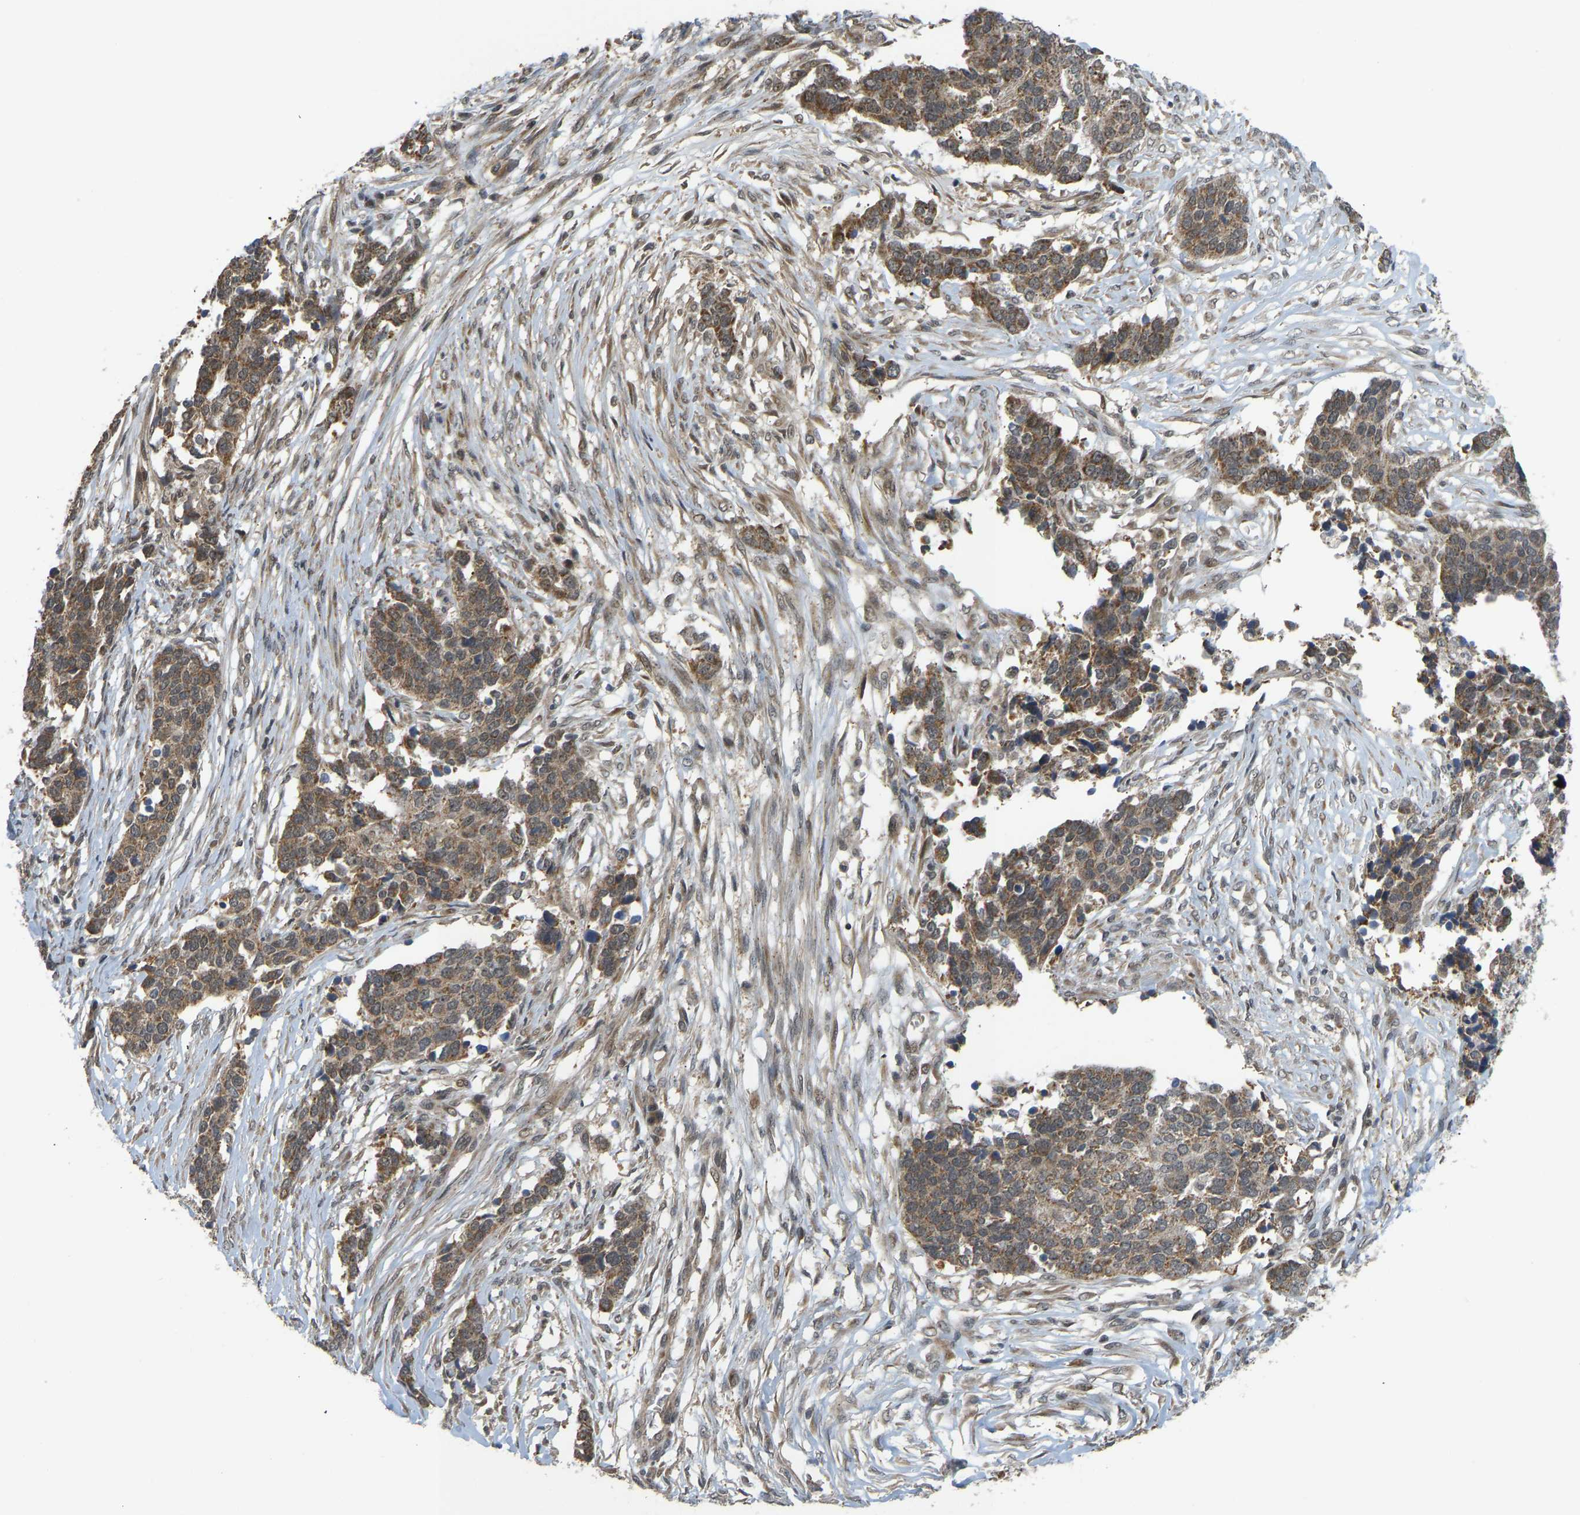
{"staining": {"intensity": "moderate", "quantity": ">75%", "location": "cytoplasmic/membranous"}, "tissue": "ovarian cancer", "cell_type": "Tumor cells", "image_type": "cancer", "snomed": [{"axis": "morphology", "description": "Cystadenocarcinoma, serous, NOS"}, {"axis": "topography", "description": "Ovary"}], "caption": "A brown stain labels moderate cytoplasmic/membranous positivity of a protein in ovarian cancer (serous cystadenocarcinoma) tumor cells.", "gene": "ACADS", "patient": {"sex": "female", "age": 44}}